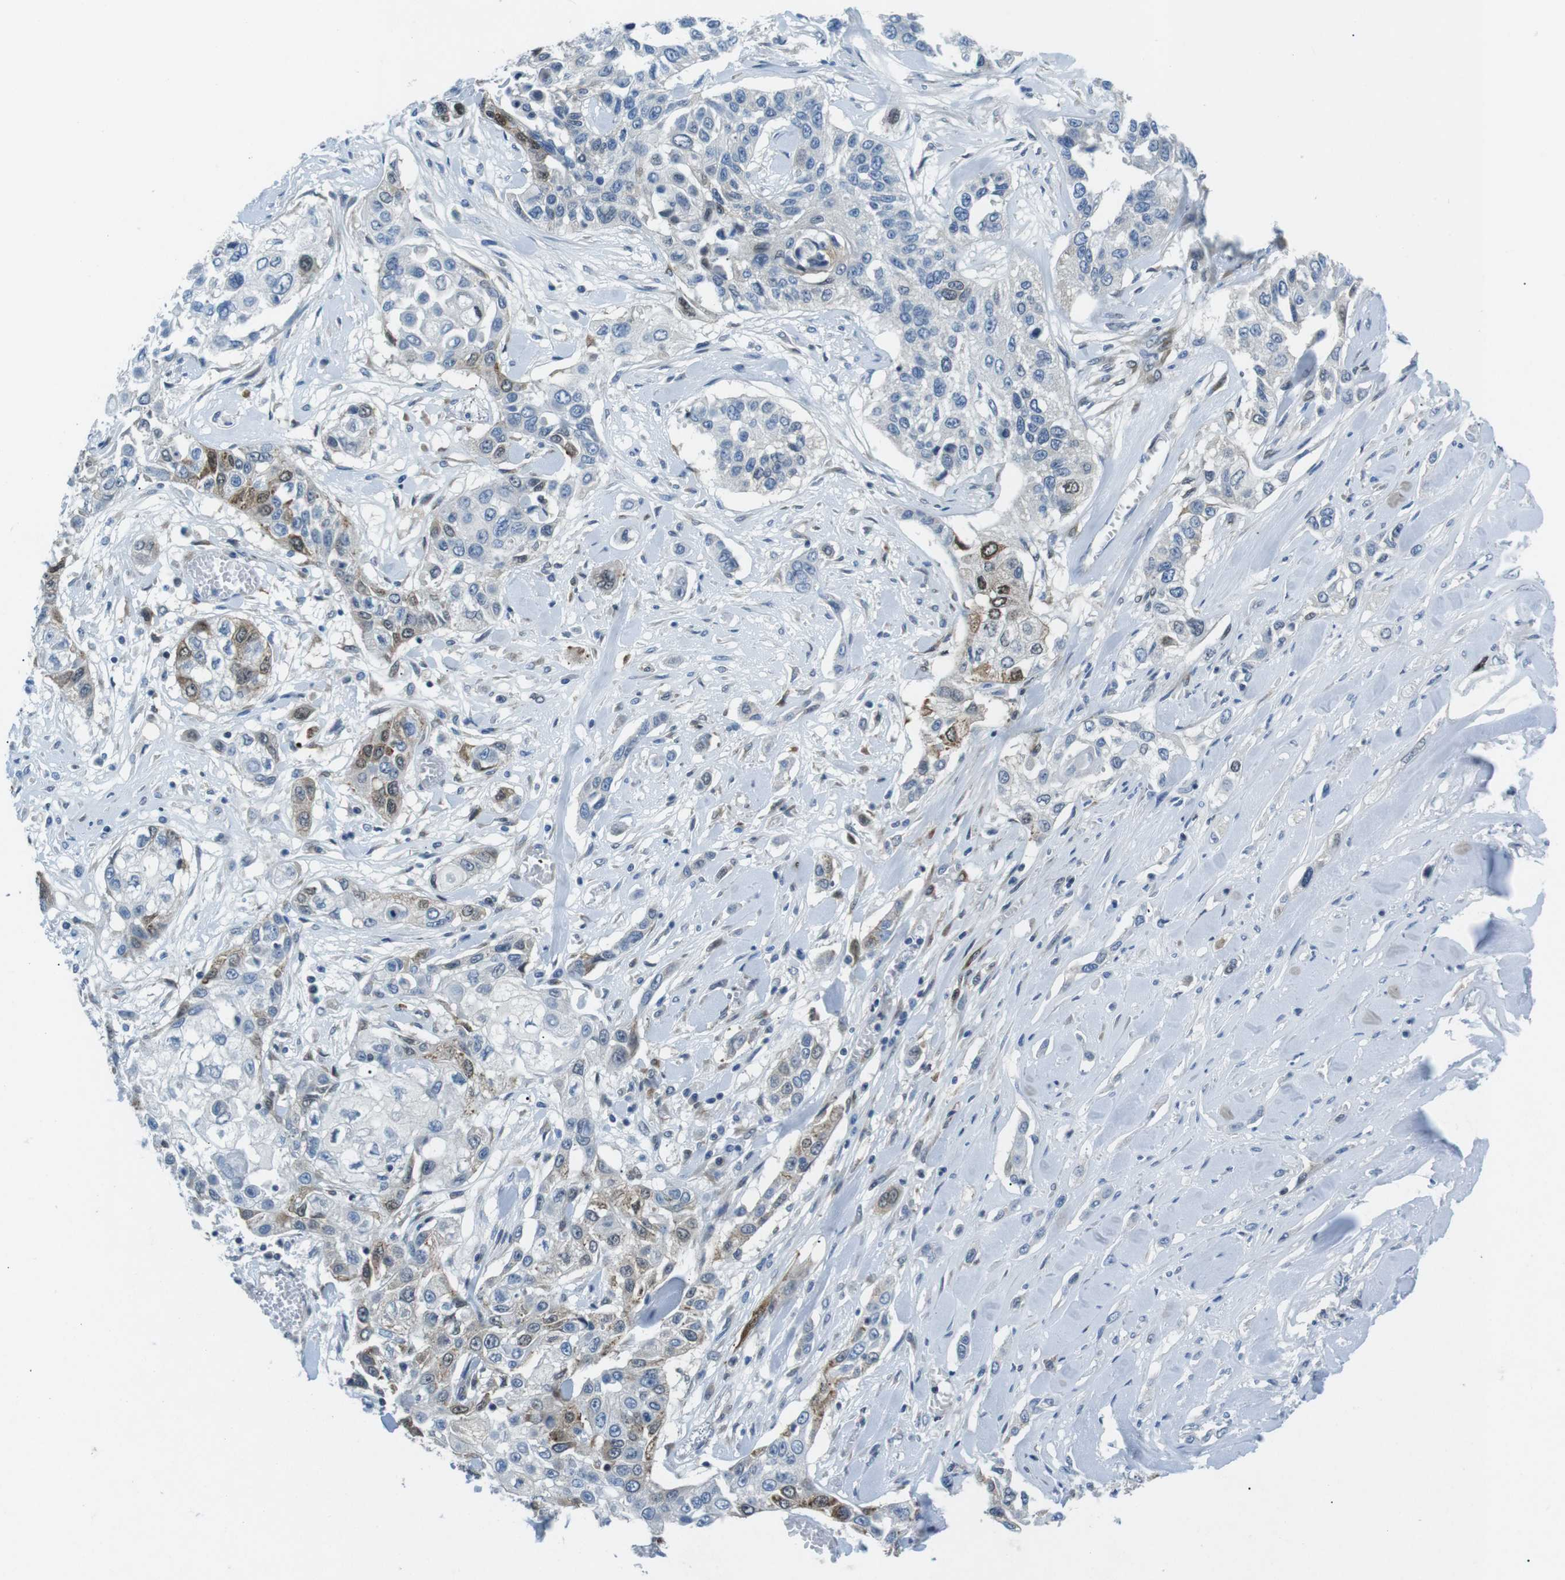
{"staining": {"intensity": "moderate", "quantity": "<25%", "location": "cytoplasmic/membranous"}, "tissue": "lung cancer", "cell_type": "Tumor cells", "image_type": "cancer", "snomed": [{"axis": "morphology", "description": "Squamous cell carcinoma, NOS"}, {"axis": "topography", "description": "Lung"}], "caption": "This histopathology image demonstrates lung squamous cell carcinoma stained with immunohistochemistry to label a protein in brown. The cytoplasmic/membranous of tumor cells show moderate positivity for the protein. Nuclei are counter-stained blue.", "gene": "PHLDA1", "patient": {"sex": "male", "age": 71}}